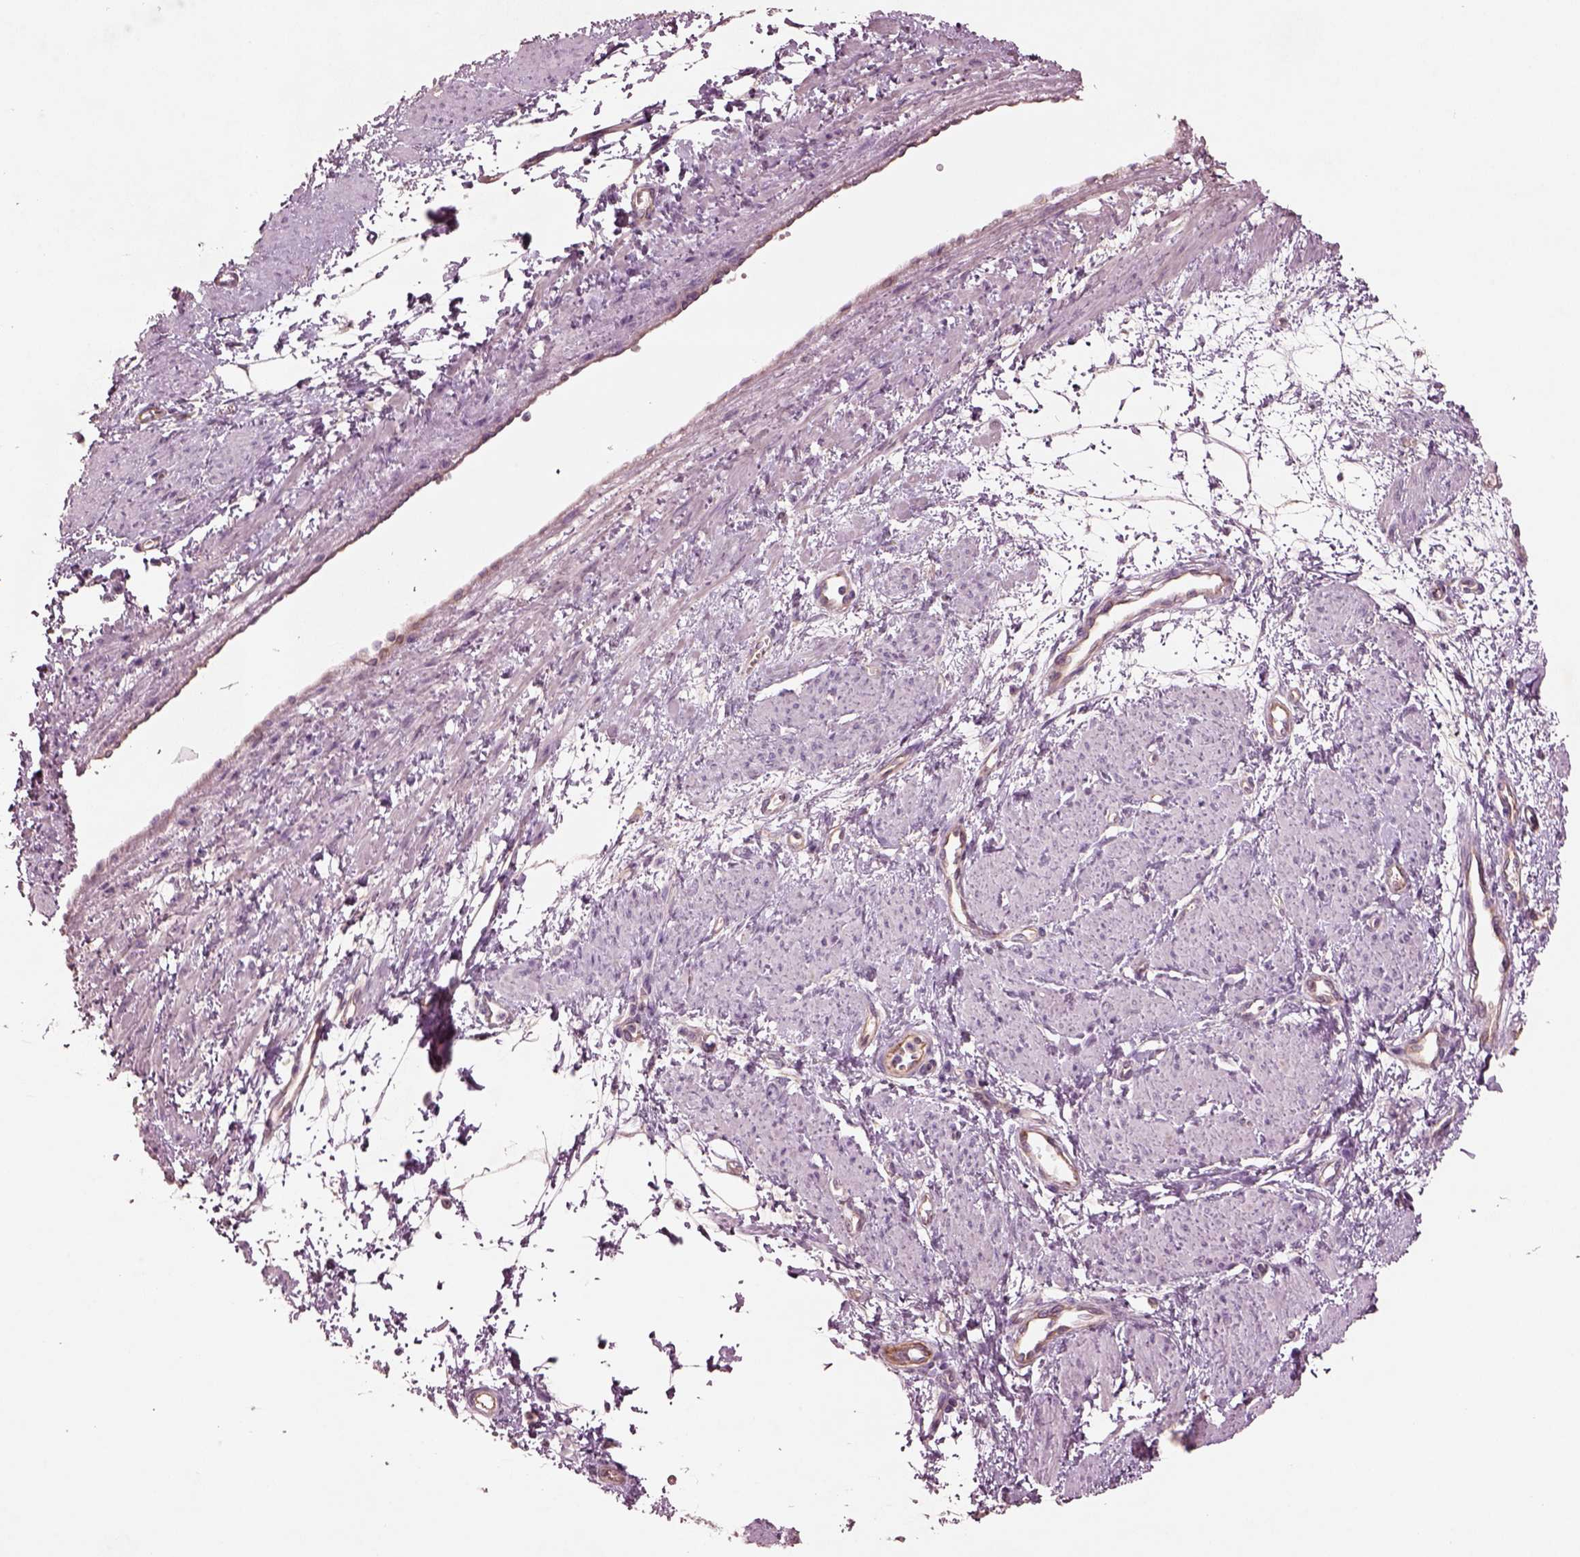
{"staining": {"intensity": "negative", "quantity": "none", "location": "none"}, "tissue": "smooth muscle", "cell_type": "Smooth muscle cells", "image_type": "normal", "snomed": [{"axis": "morphology", "description": "Normal tissue, NOS"}, {"axis": "topography", "description": "Smooth muscle"}, {"axis": "topography", "description": "Uterus"}], "caption": "Immunohistochemistry (IHC) photomicrograph of normal smooth muscle: human smooth muscle stained with DAB (3,3'-diaminobenzidine) displays no significant protein expression in smooth muscle cells.", "gene": "DUOXA2", "patient": {"sex": "female", "age": 39}}